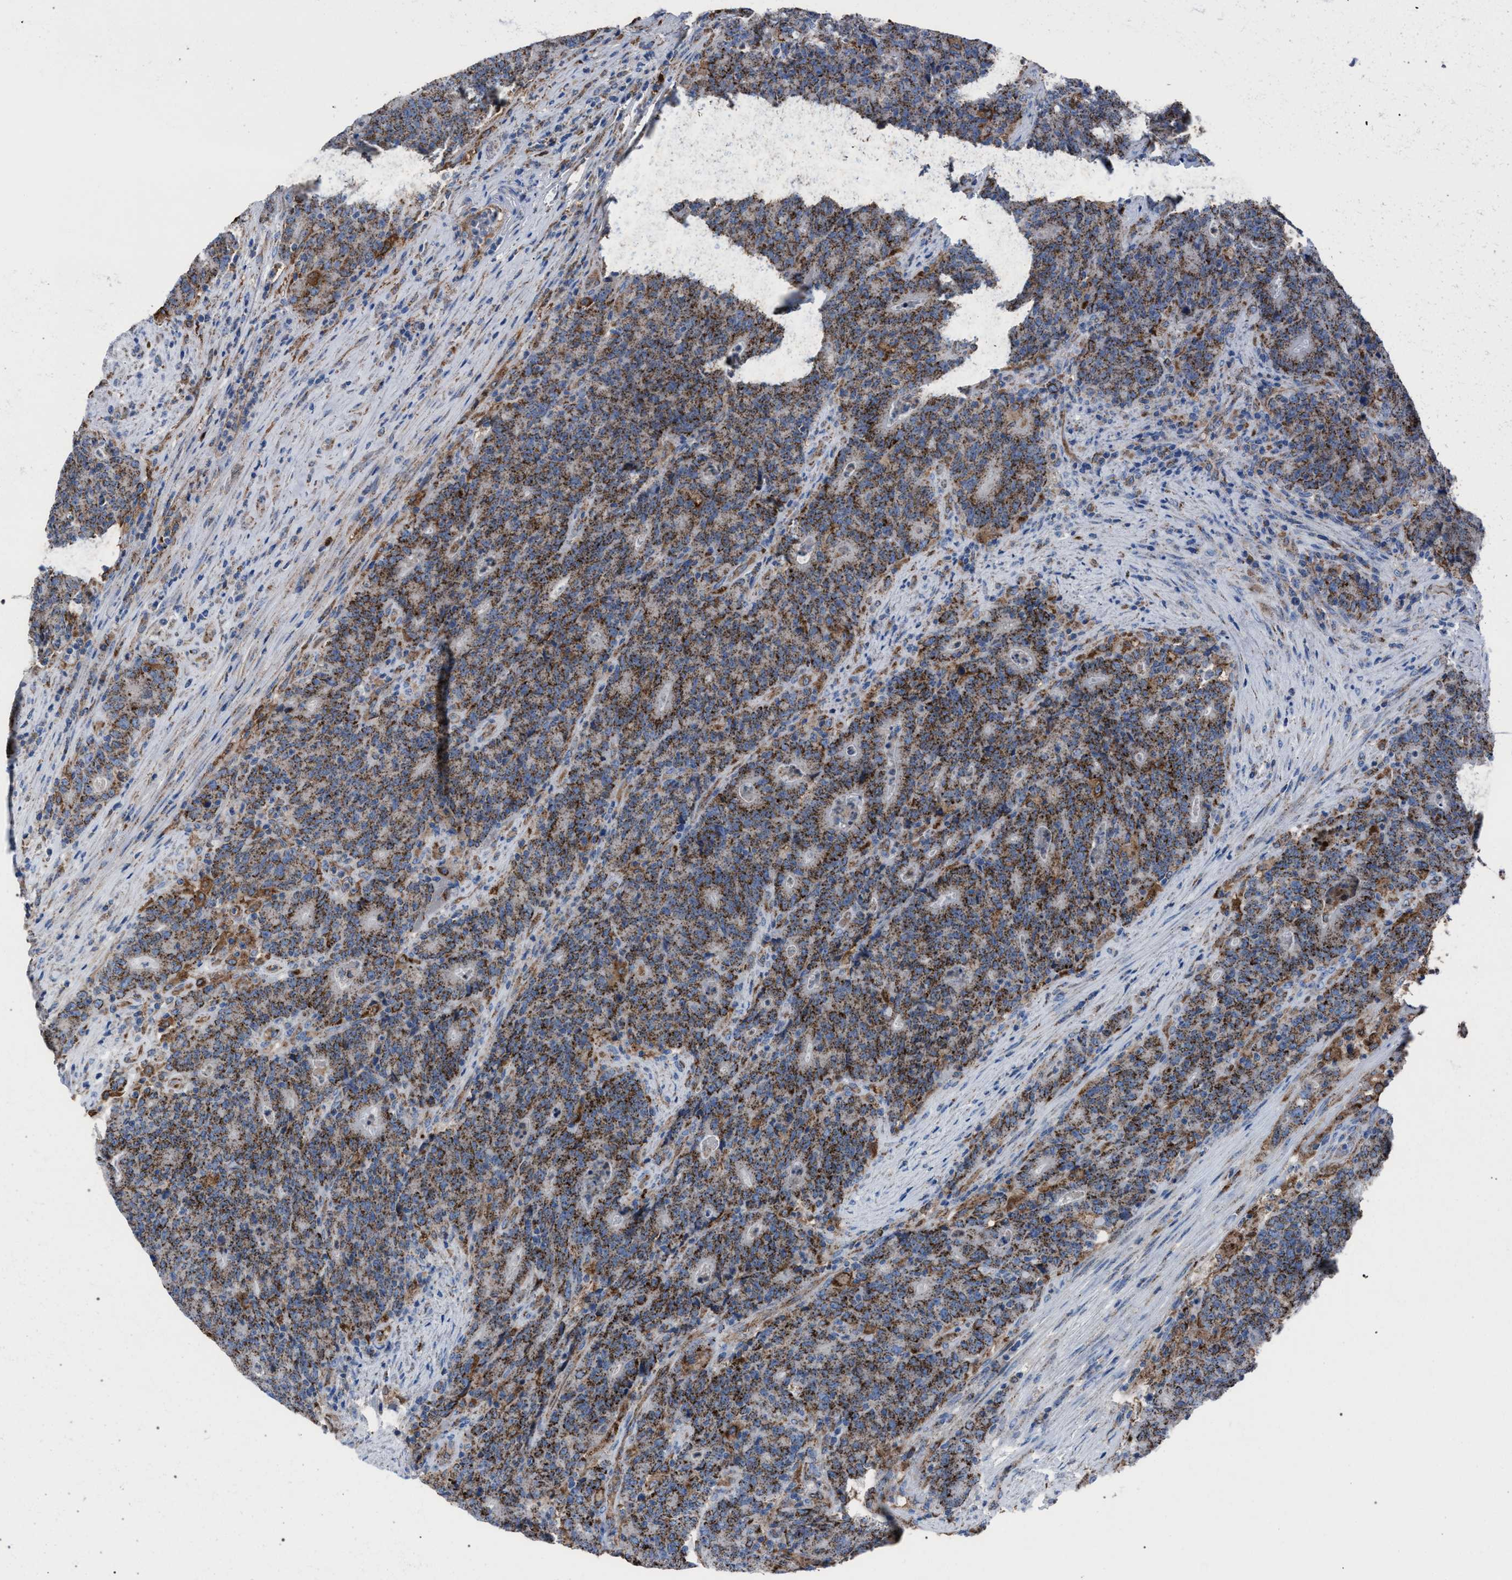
{"staining": {"intensity": "moderate", "quantity": ">75%", "location": "cytoplasmic/membranous"}, "tissue": "colorectal cancer", "cell_type": "Tumor cells", "image_type": "cancer", "snomed": [{"axis": "morphology", "description": "Normal tissue, NOS"}, {"axis": "morphology", "description": "Adenocarcinoma, NOS"}, {"axis": "topography", "description": "Colon"}], "caption": "Protein expression analysis of colorectal adenocarcinoma displays moderate cytoplasmic/membranous expression in about >75% of tumor cells.", "gene": "HSD17B4", "patient": {"sex": "female", "age": 75}}